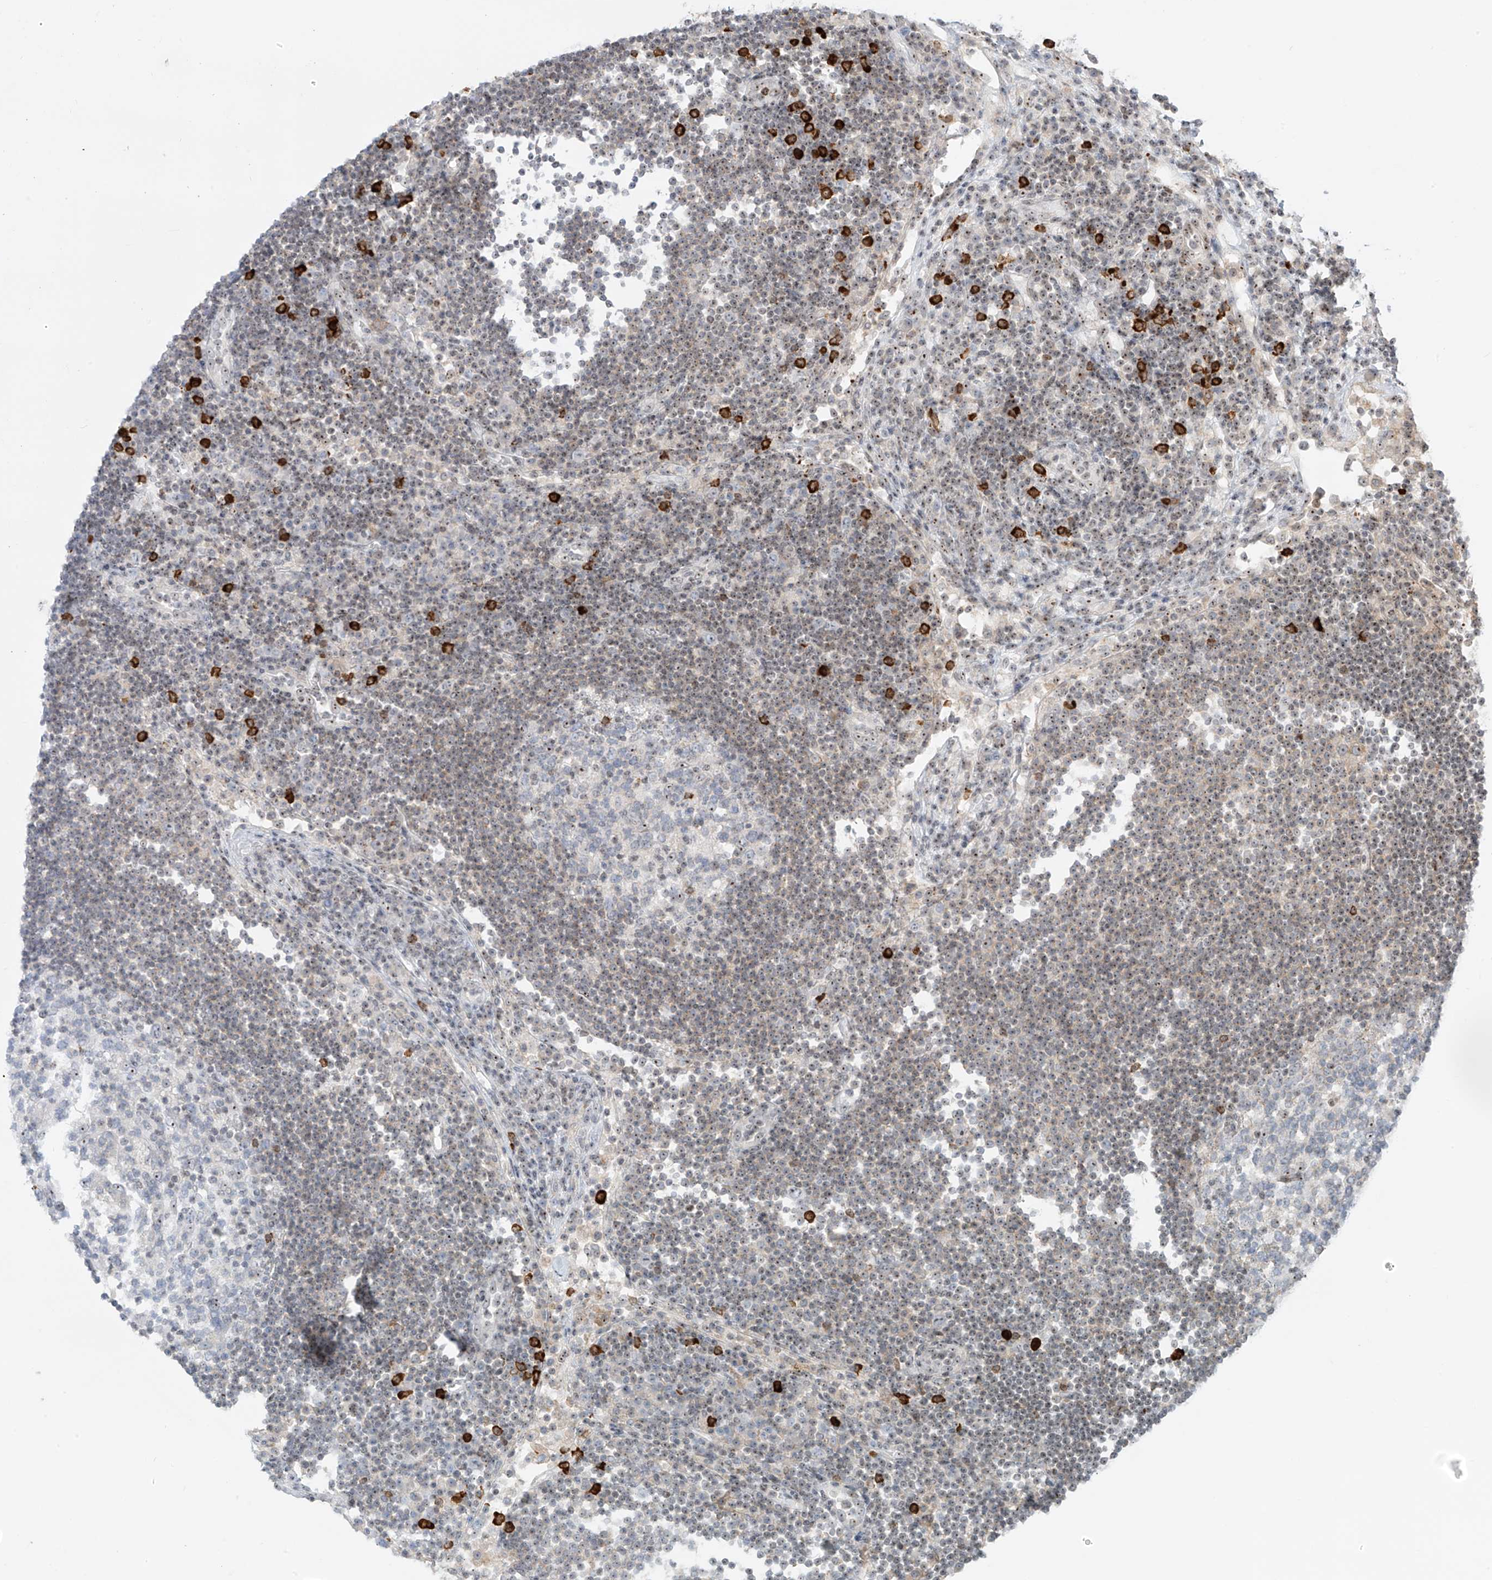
{"staining": {"intensity": "negative", "quantity": "none", "location": "none"}, "tissue": "lymph node", "cell_type": "Germinal center cells", "image_type": "normal", "snomed": [{"axis": "morphology", "description": "Normal tissue, NOS"}, {"axis": "topography", "description": "Lymph node"}], "caption": "Lymph node was stained to show a protein in brown. There is no significant staining in germinal center cells. (Immunohistochemistry (ihc), brightfield microscopy, high magnification).", "gene": "ZNF512", "patient": {"sex": "female", "age": 53}}